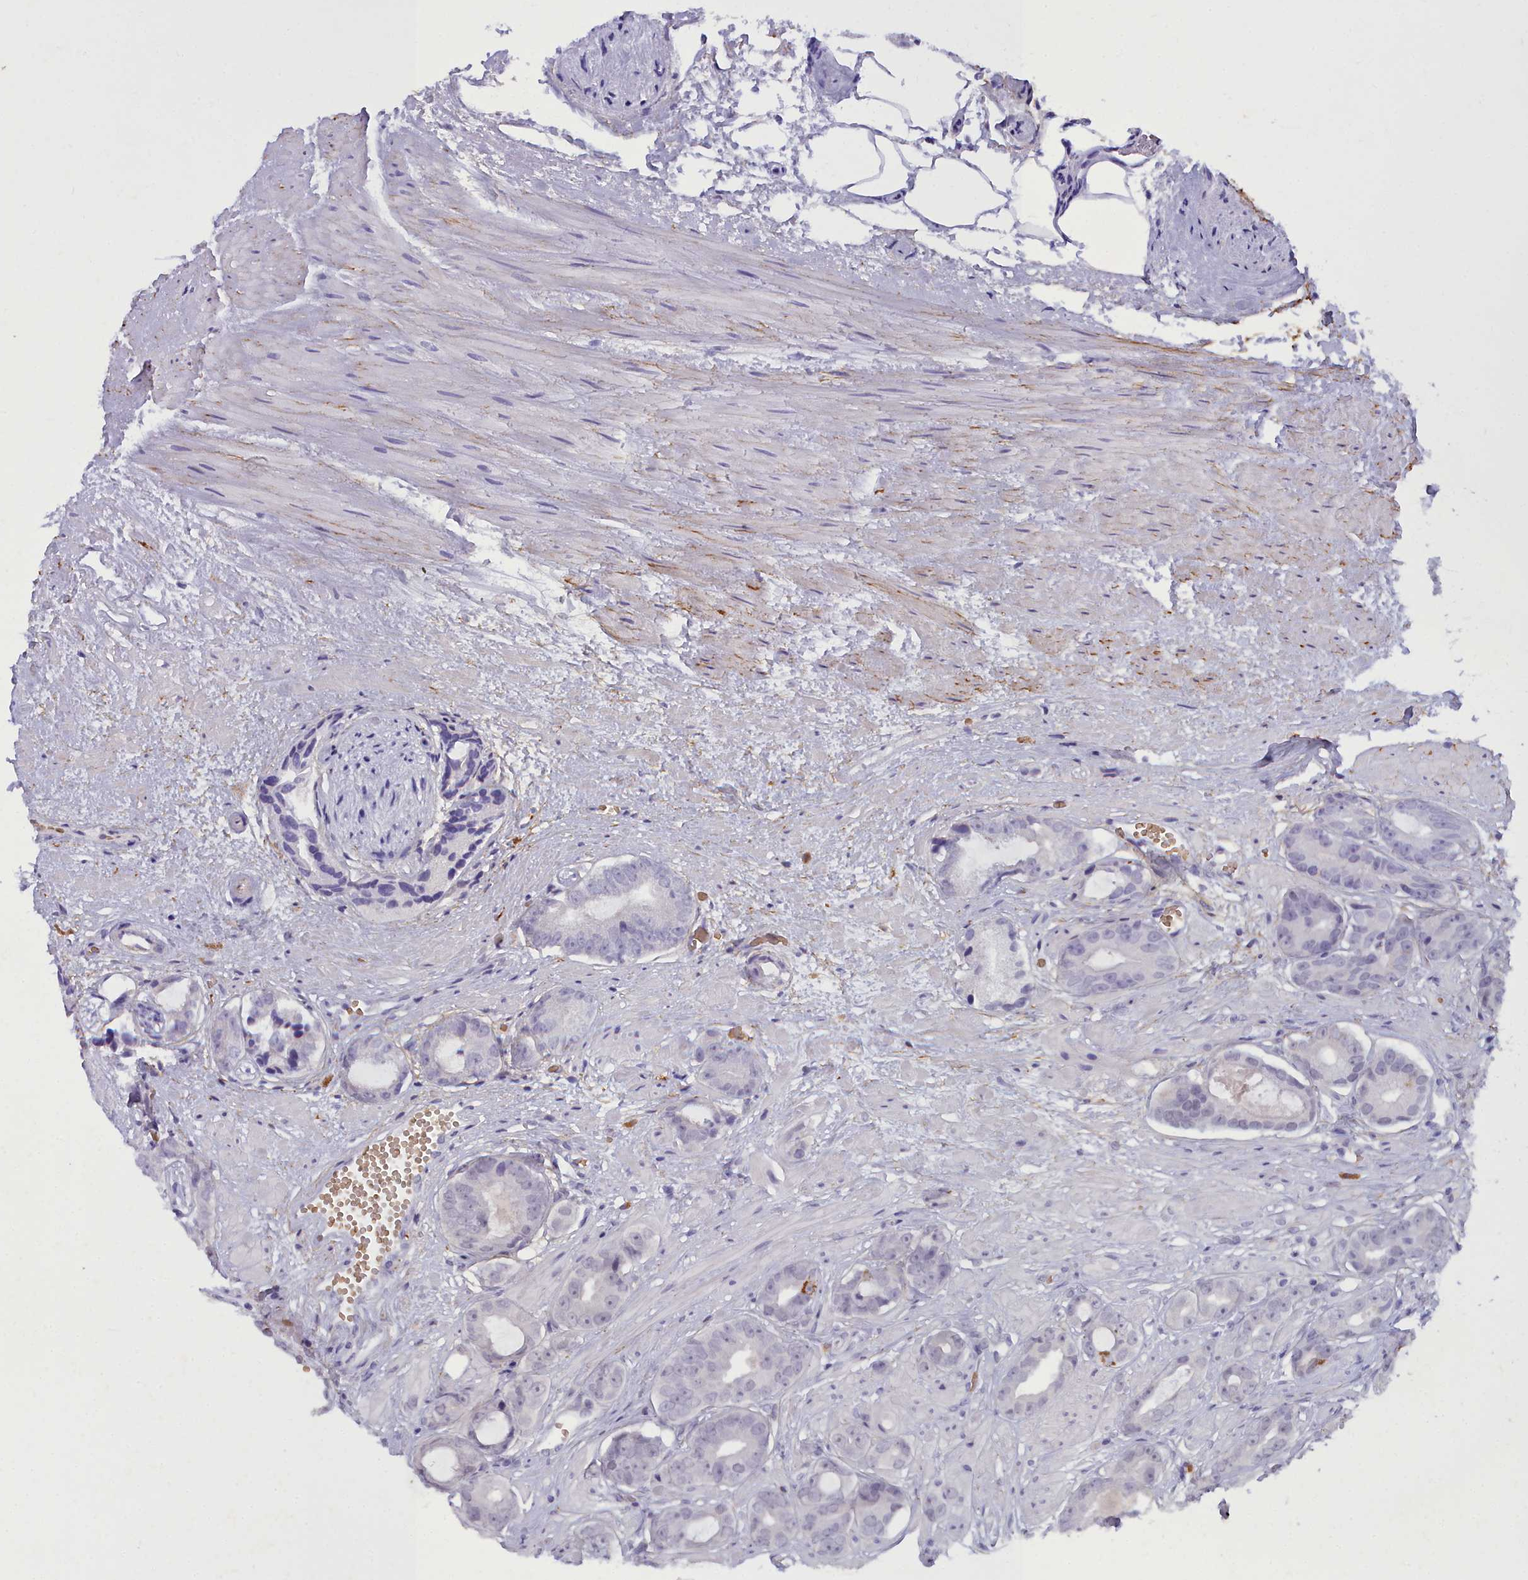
{"staining": {"intensity": "negative", "quantity": "none", "location": "none"}, "tissue": "prostate cancer", "cell_type": "Tumor cells", "image_type": "cancer", "snomed": [{"axis": "morphology", "description": "Adenocarcinoma, Low grade"}, {"axis": "topography", "description": "Prostate"}], "caption": "Prostate cancer (low-grade adenocarcinoma) was stained to show a protein in brown. There is no significant staining in tumor cells.", "gene": "OSTN", "patient": {"sex": "male", "age": 64}}